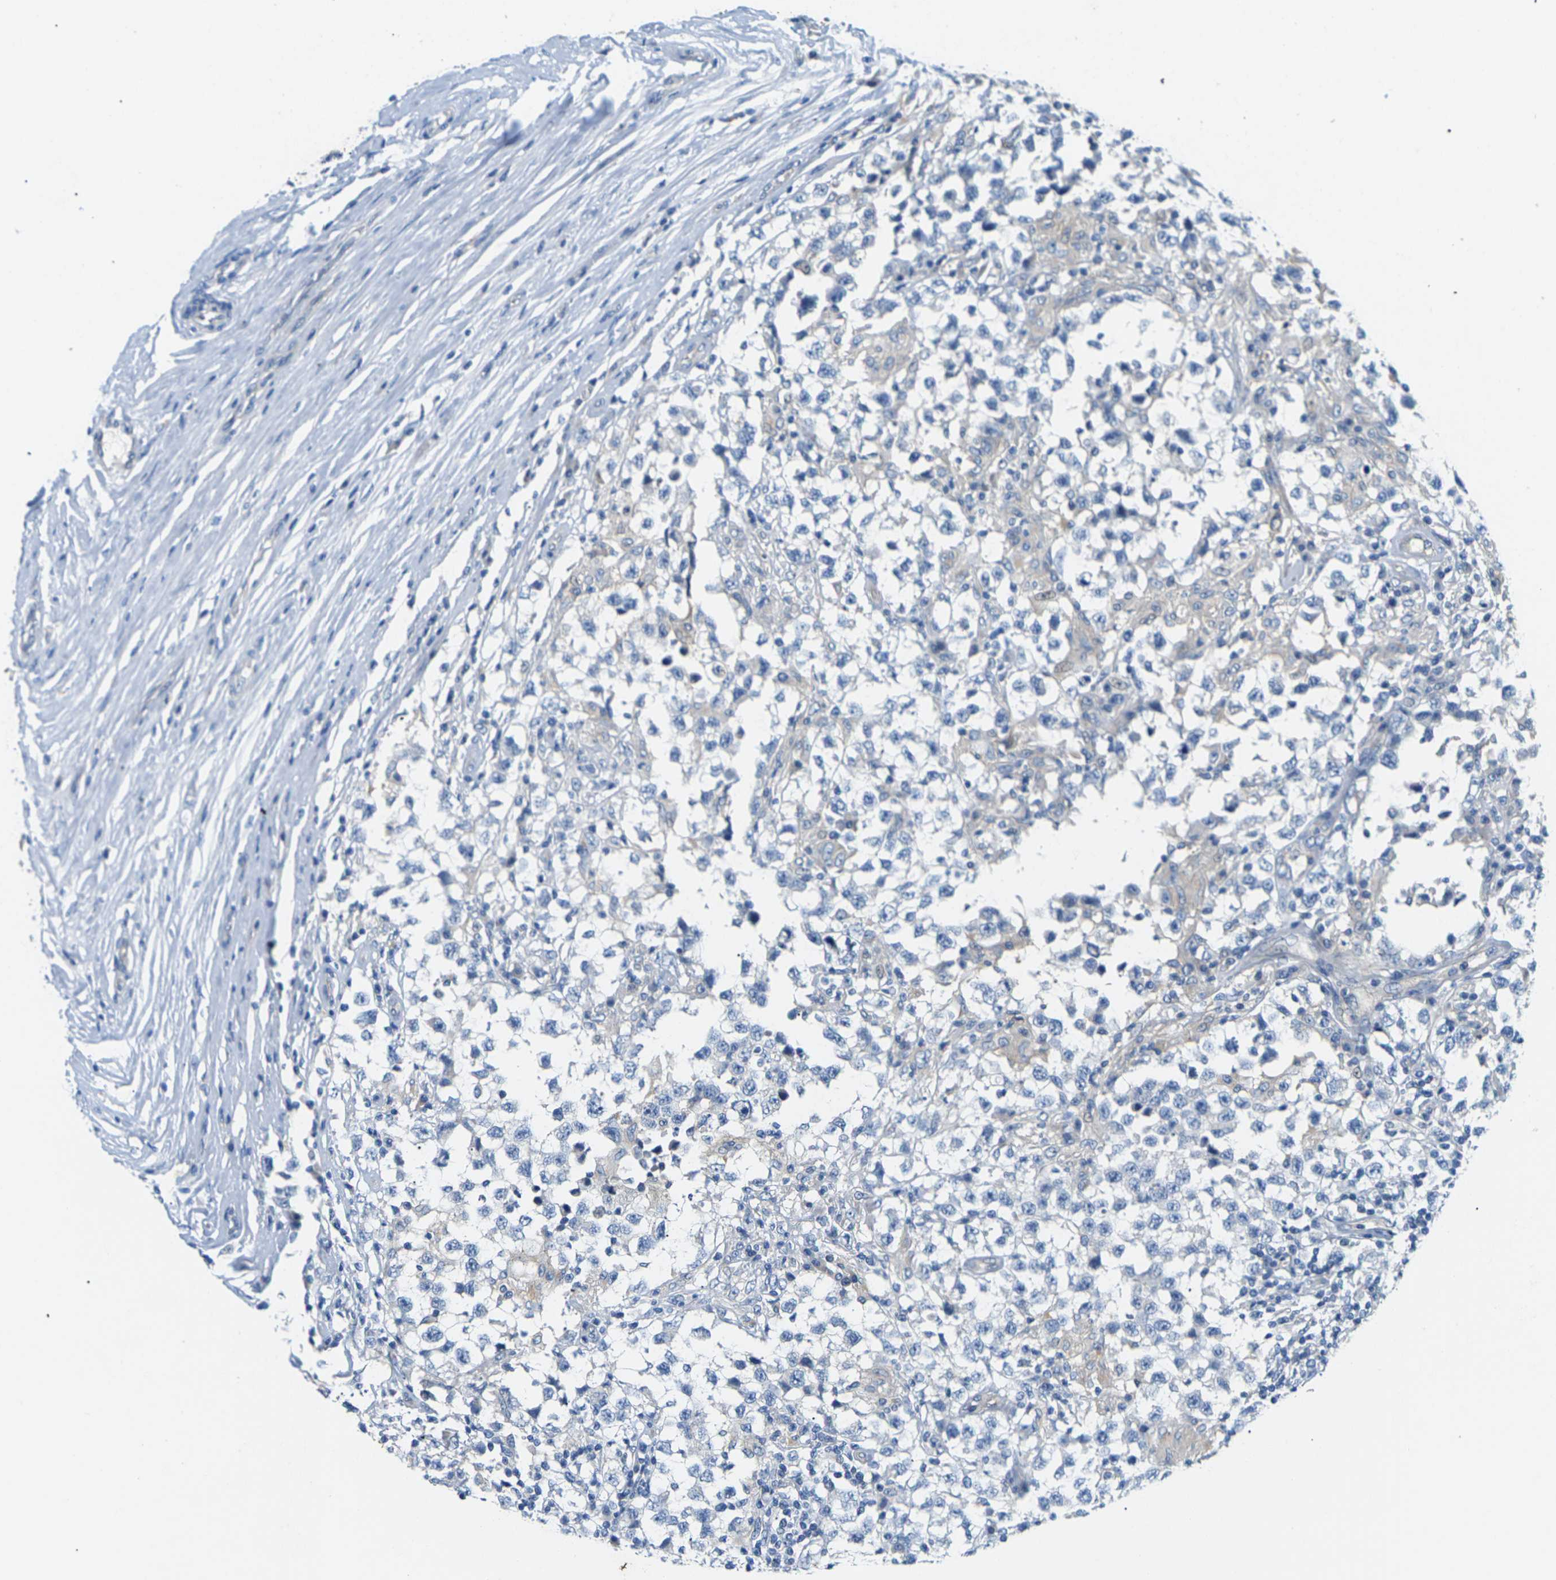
{"staining": {"intensity": "negative", "quantity": "none", "location": "none"}, "tissue": "testis cancer", "cell_type": "Tumor cells", "image_type": "cancer", "snomed": [{"axis": "morphology", "description": "Carcinoma, Embryonal, NOS"}, {"axis": "topography", "description": "Testis"}], "caption": "Immunohistochemical staining of human testis cancer (embryonal carcinoma) exhibits no significant positivity in tumor cells.", "gene": "ITGA5", "patient": {"sex": "male", "age": 21}}